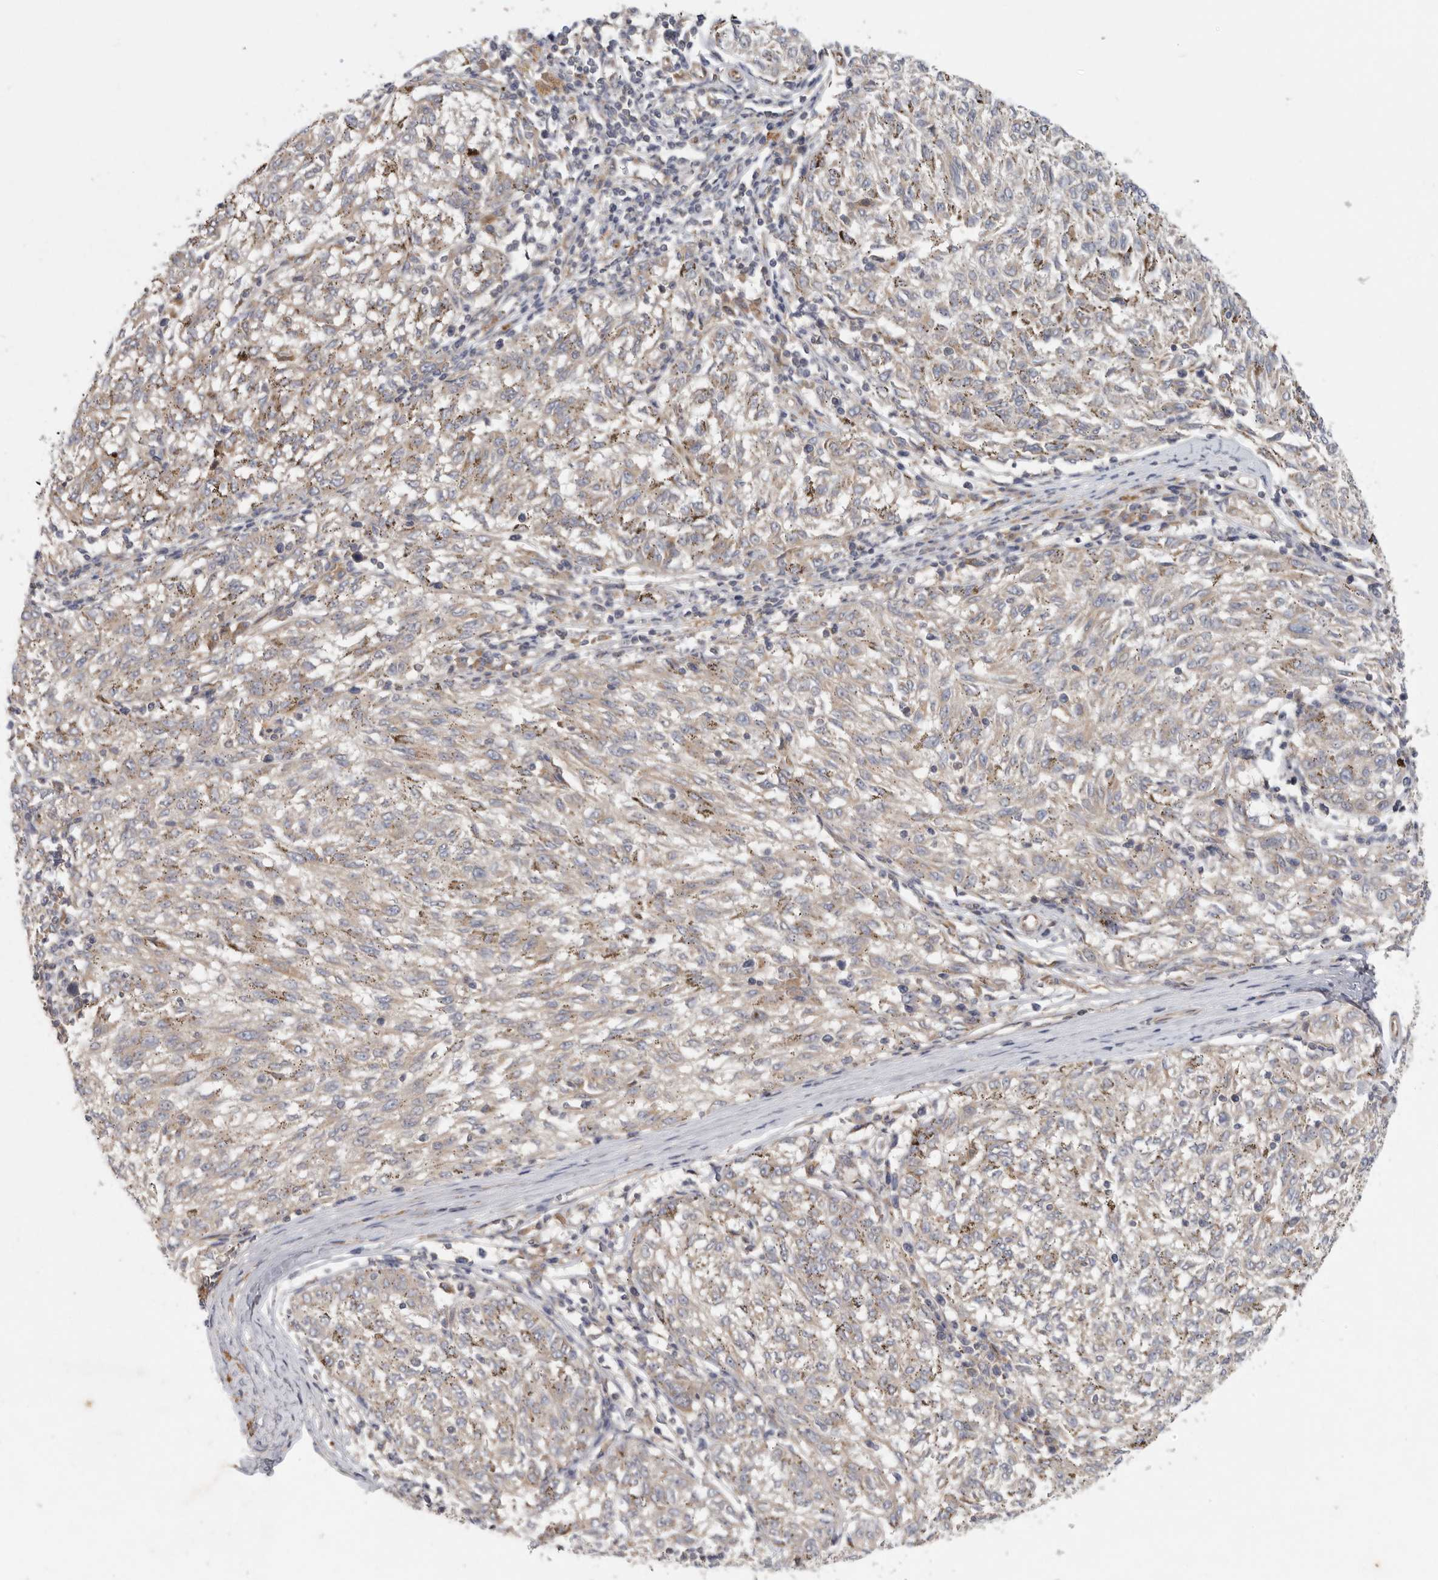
{"staining": {"intensity": "weak", "quantity": "<25%", "location": "cytoplasmic/membranous"}, "tissue": "melanoma", "cell_type": "Tumor cells", "image_type": "cancer", "snomed": [{"axis": "morphology", "description": "Malignant melanoma, NOS"}, {"axis": "topography", "description": "Skin"}], "caption": "IHC histopathology image of neoplastic tissue: human malignant melanoma stained with DAB (3,3'-diaminobenzidine) demonstrates no significant protein positivity in tumor cells.", "gene": "BCAP29", "patient": {"sex": "female", "age": 72}}